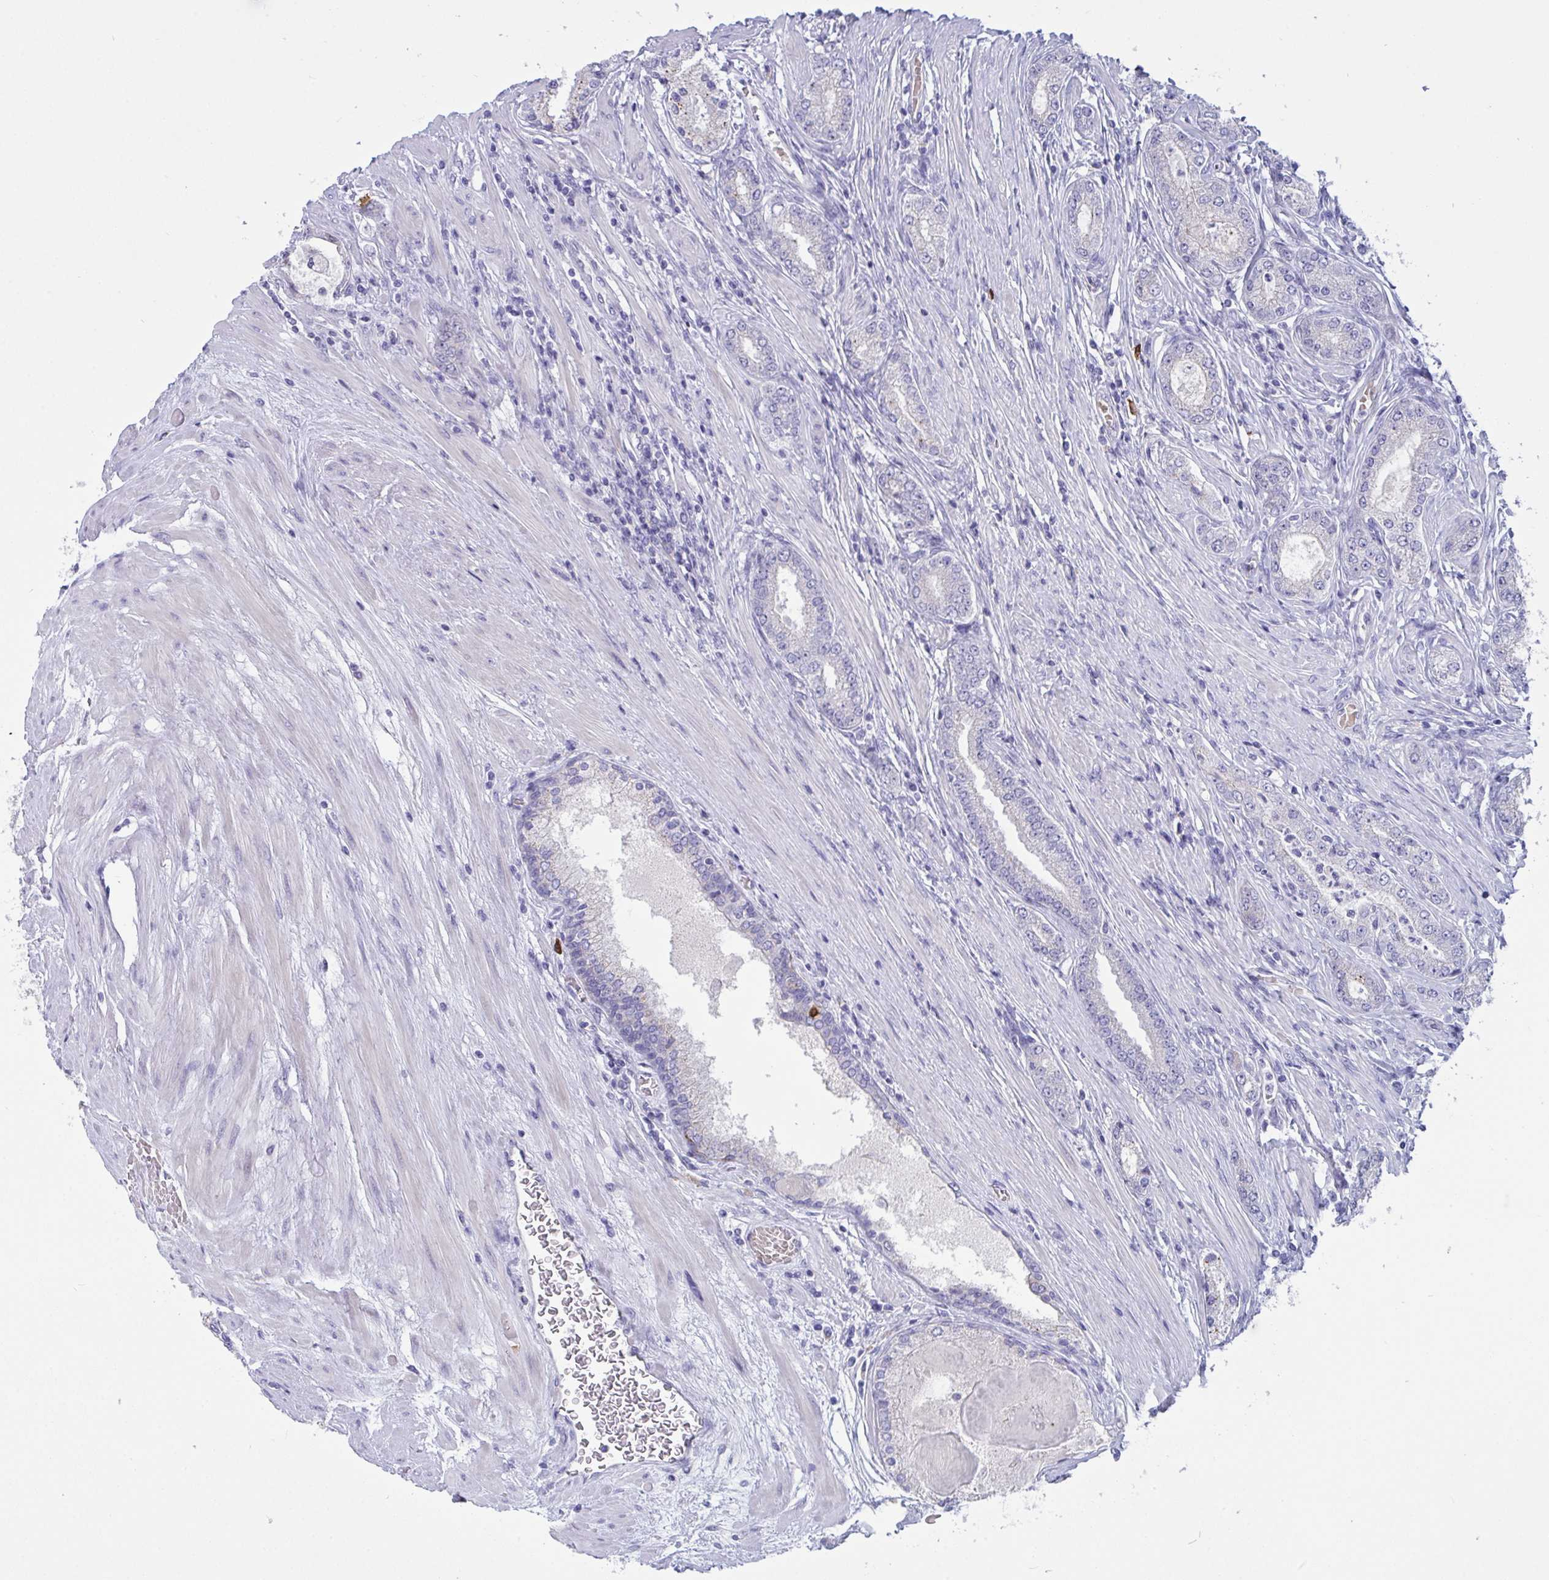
{"staining": {"intensity": "negative", "quantity": "none", "location": "none"}, "tissue": "prostate cancer", "cell_type": "Tumor cells", "image_type": "cancer", "snomed": [{"axis": "morphology", "description": "Adenocarcinoma, High grade"}, {"axis": "topography", "description": "Prostate"}], "caption": "The photomicrograph demonstrates no staining of tumor cells in prostate high-grade adenocarcinoma. (DAB immunohistochemistry visualized using brightfield microscopy, high magnification).", "gene": "TAS2R38", "patient": {"sex": "male", "age": 67}}